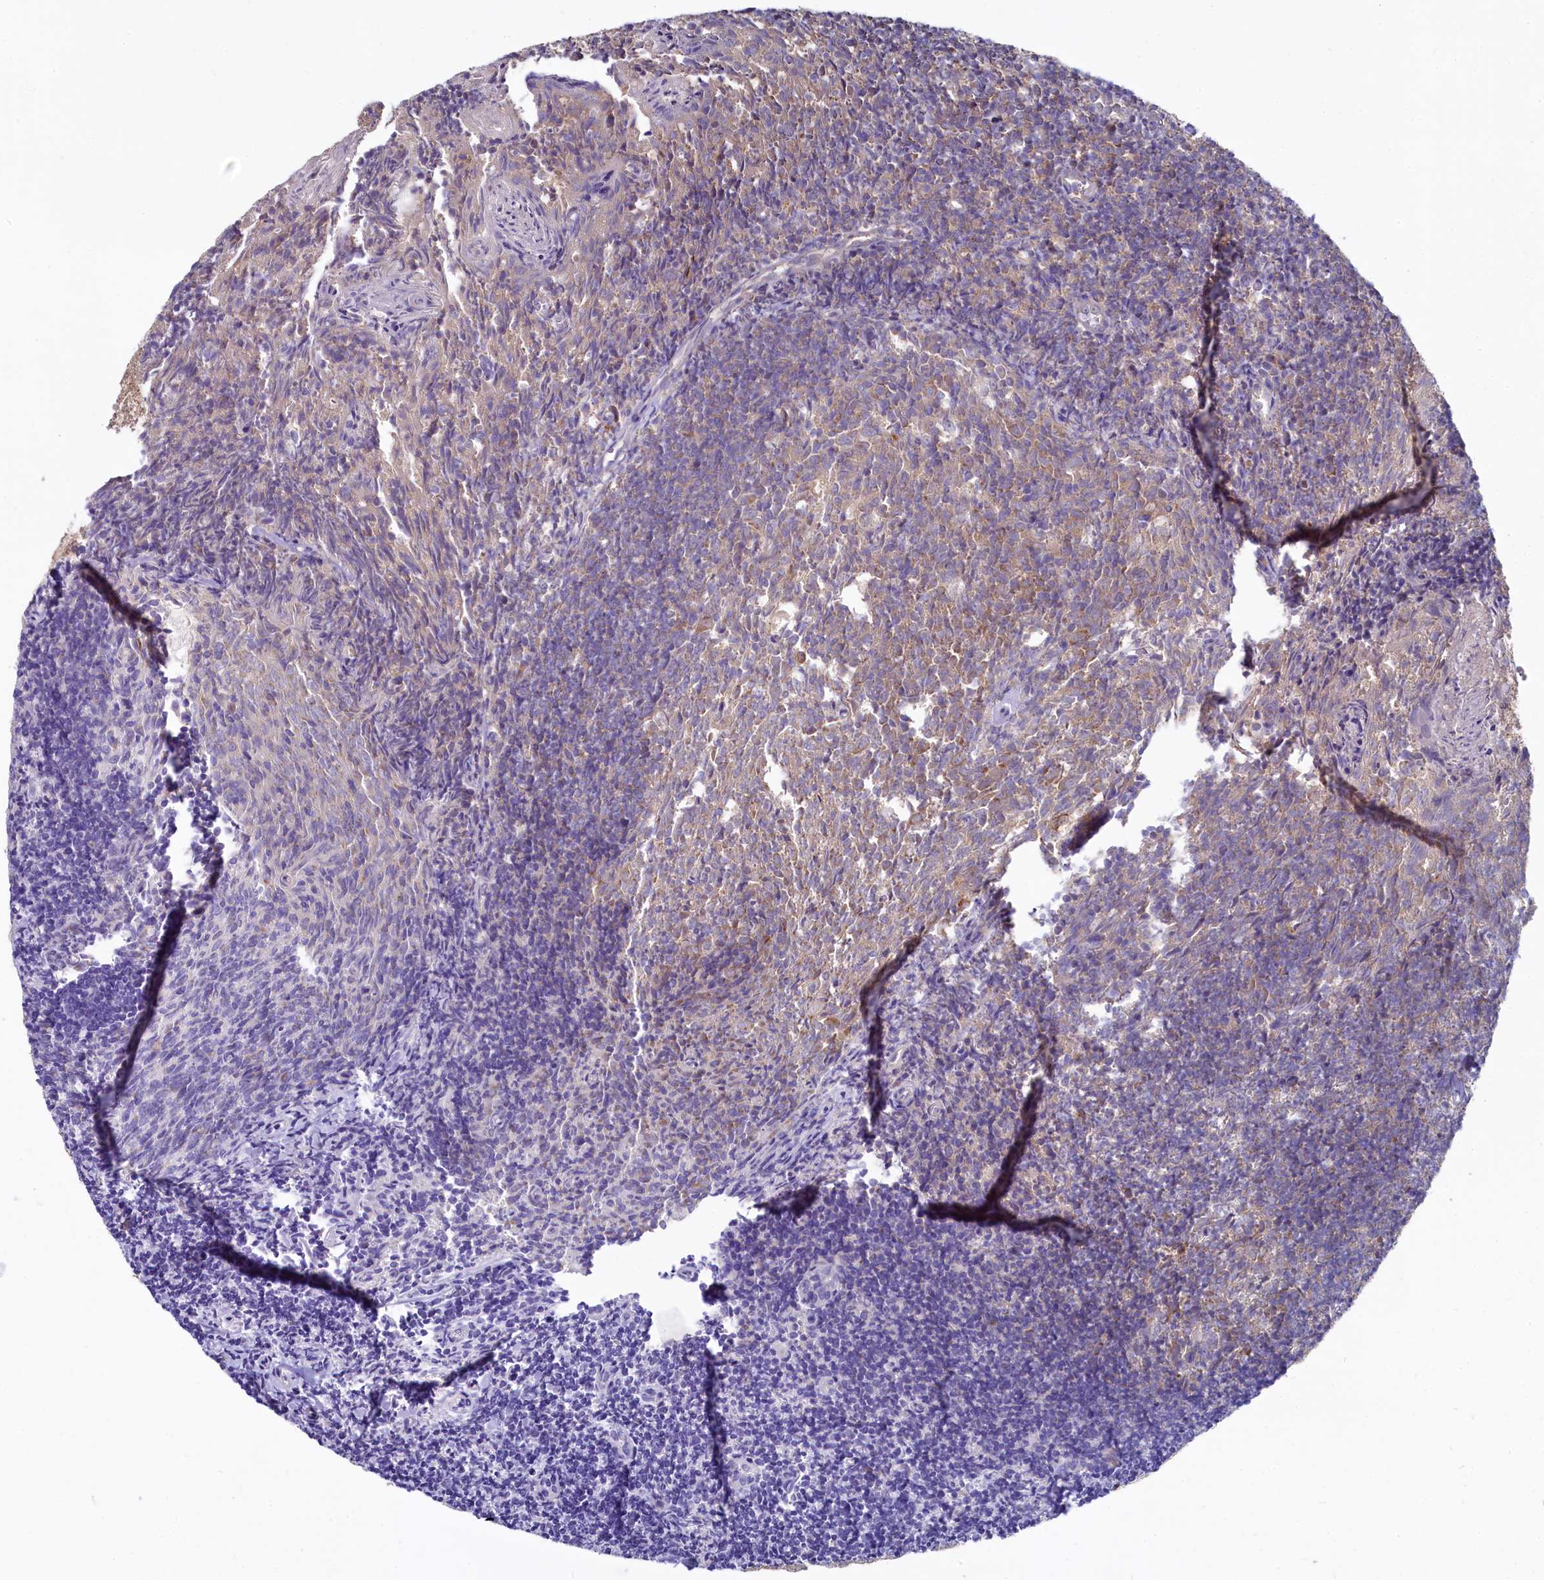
{"staining": {"intensity": "moderate", "quantity": "<25%", "location": "cytoplasmic/membranous"}, "tissue": "tonsil", "cell_type": "Germinal center cells", "image_type": "normal", "snomed": [{"axis": "morphology", "description": "Normal tissue, NOS"}, {"axis": "topography", "description": "Tonsil"}], "caption": "Approximately <25% of germinal center cells in benign human tonsil demonstrate moderate cytoplasmic/membranous protein positivity as visualized by brown immunohistochemical staining.", "gene": "MRPL57", "patient": {"sex": "female", "age": 10}}